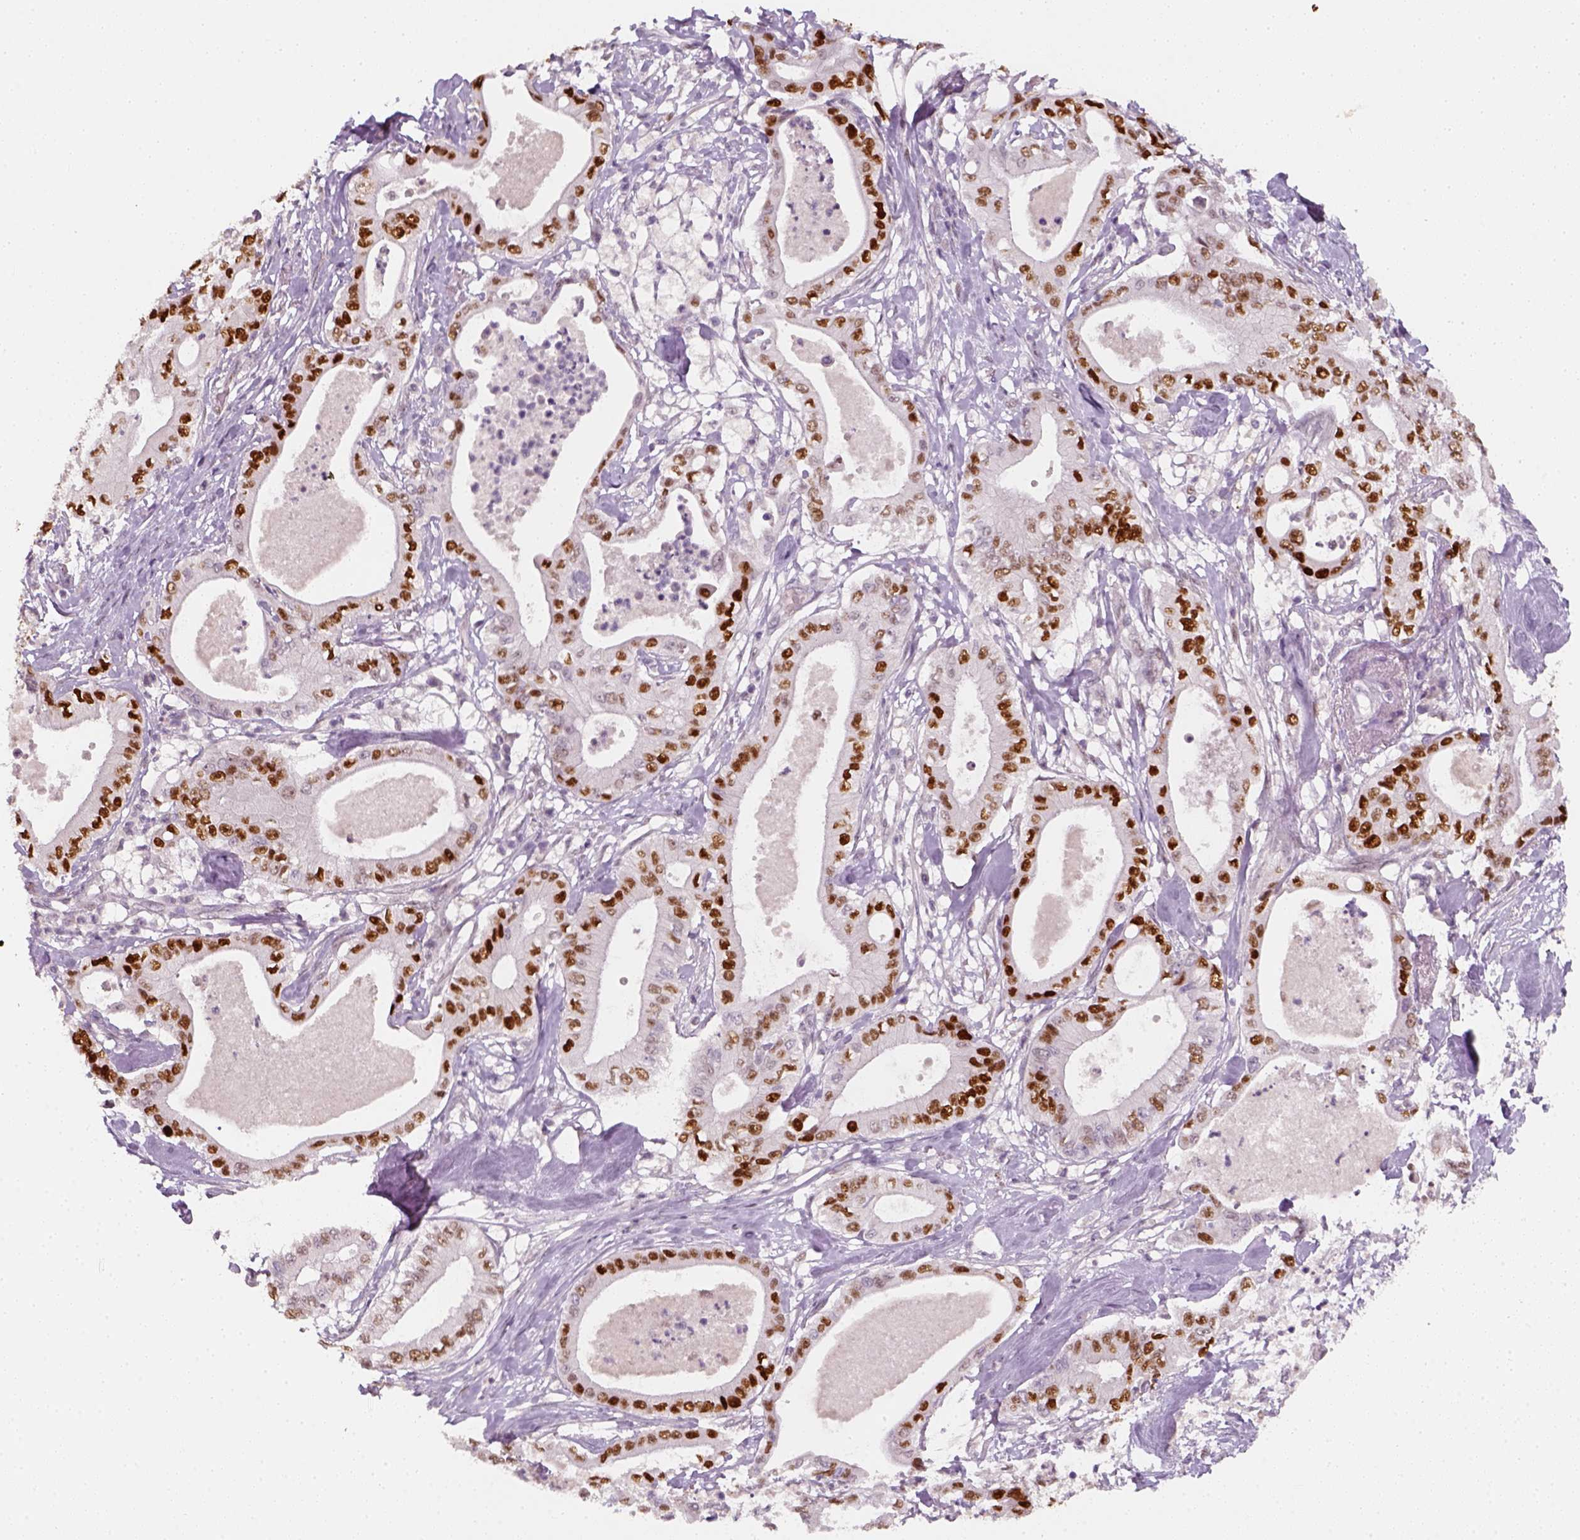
{"staining": {"intensity": "strong", "quantity": ">75%", "location": "nuclear"}, "tissue": "pancreatic cancer", "cell_type": "Tumor cells", "image_type": "cancer", "snomed": [{"axis": "morphology", "description": "Adenocarcinoma, NOS"}, {"axis": "topography", "description": "Pancreas"}], "caption": "Immunohistochemical staining of pancreatic cancer displays high levels of strong nuclear protein staining in approximately >75% of tumor cells. The protein is shown in brown color, while the nuclei are stained blue.", "gene": "TP53", "patient": {"sex": "male", "age": 71}}